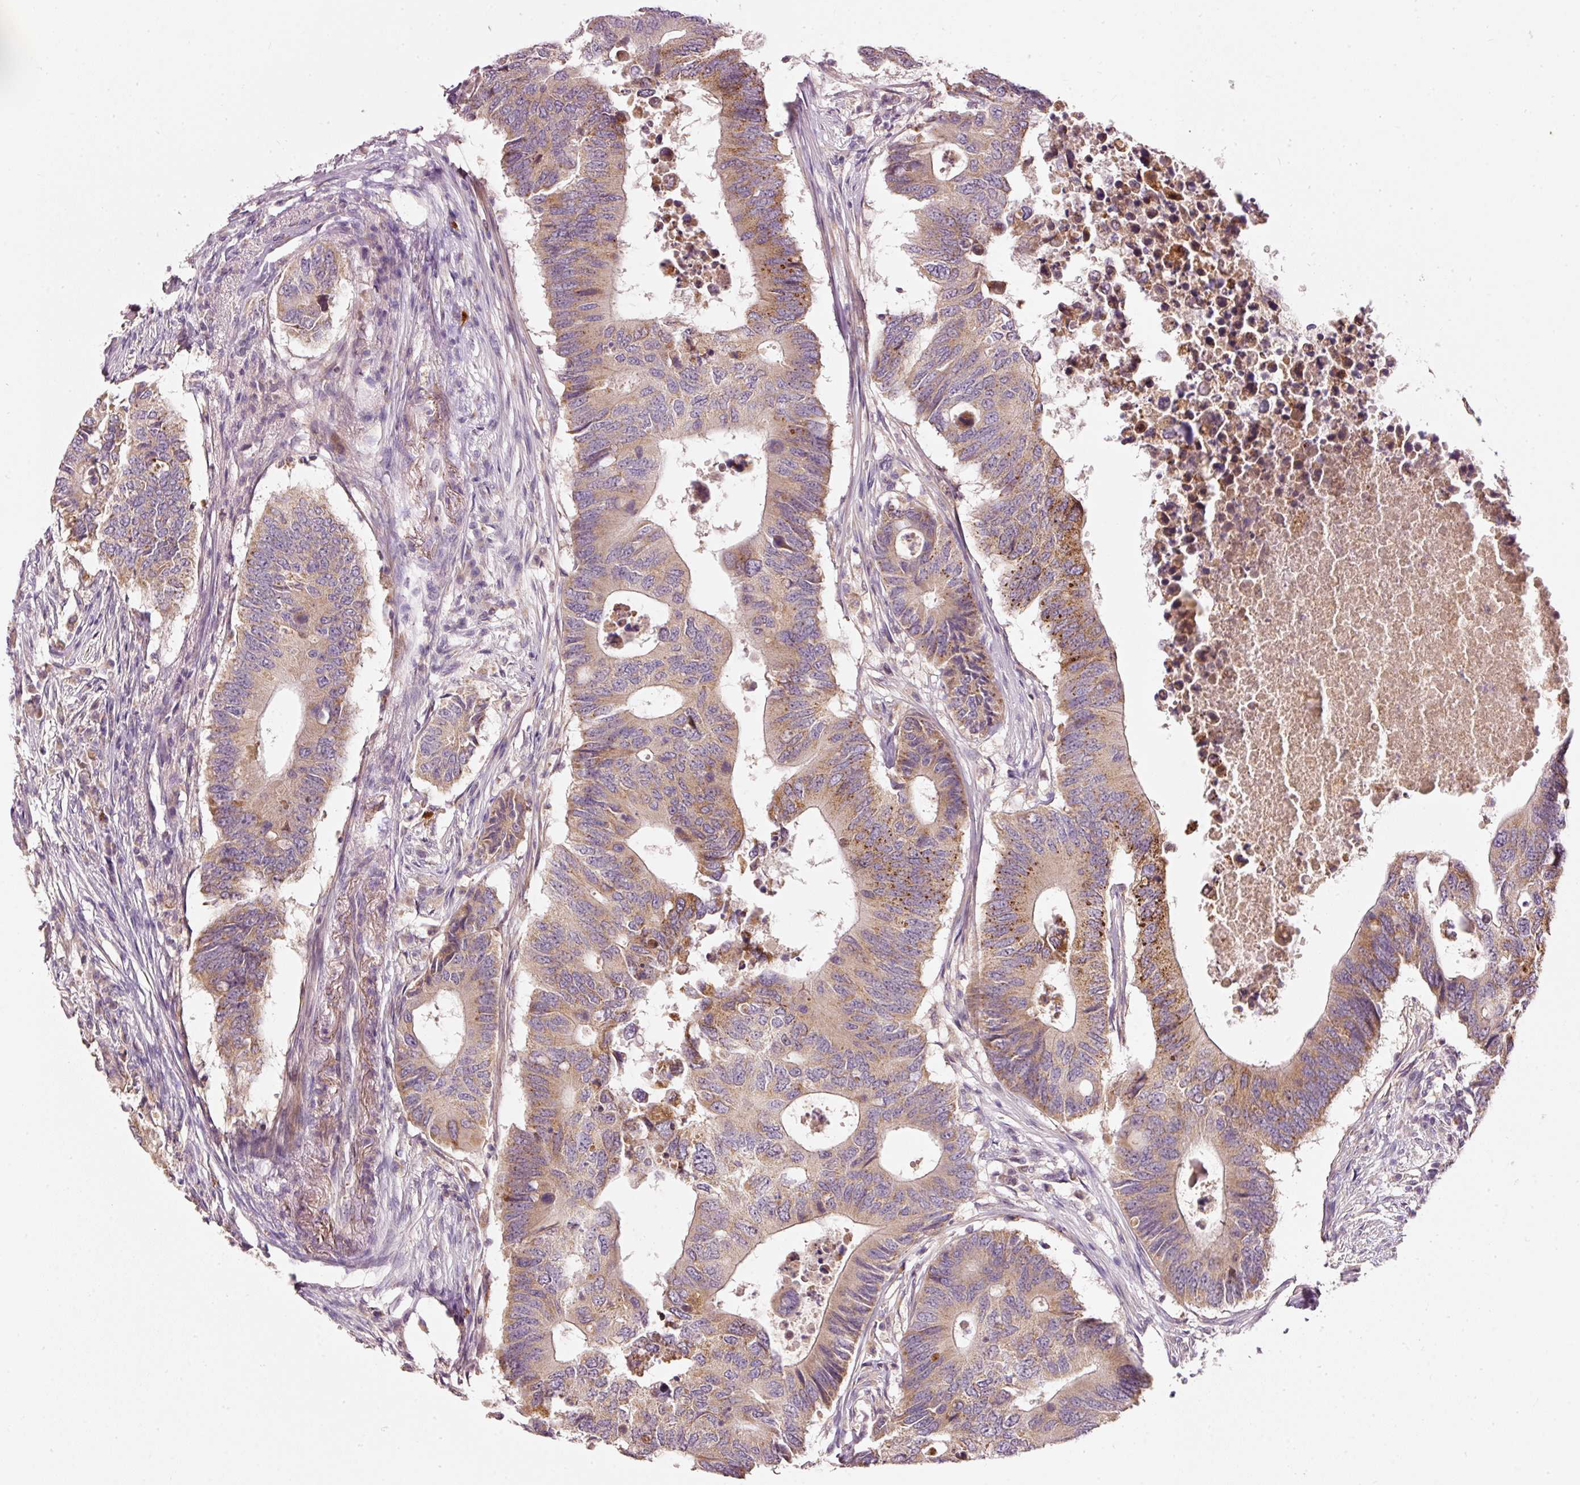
{"staining": {"intensity": "moderate", "quantity": "25%-75%", "location": "cytoplasmic/membranous"}, "tissue": "colorectal cancer", "cell_type": "Tumor cells", "image_type": "cancer", "snomed": [{"axis": "morphology", "description": "Adenocarcinoma, NOS"}, {"axis": "topography", "description": "Colon"}], "caption": "Moderate cytoplasmic/membranous expression for a protein is seen in approximately 25%-75% of tumor cells of colorectal cancer (adenocarcinoma) using IHC.", "gene": "KLHL21", "patient": {"sex": "male", "age": 71}}